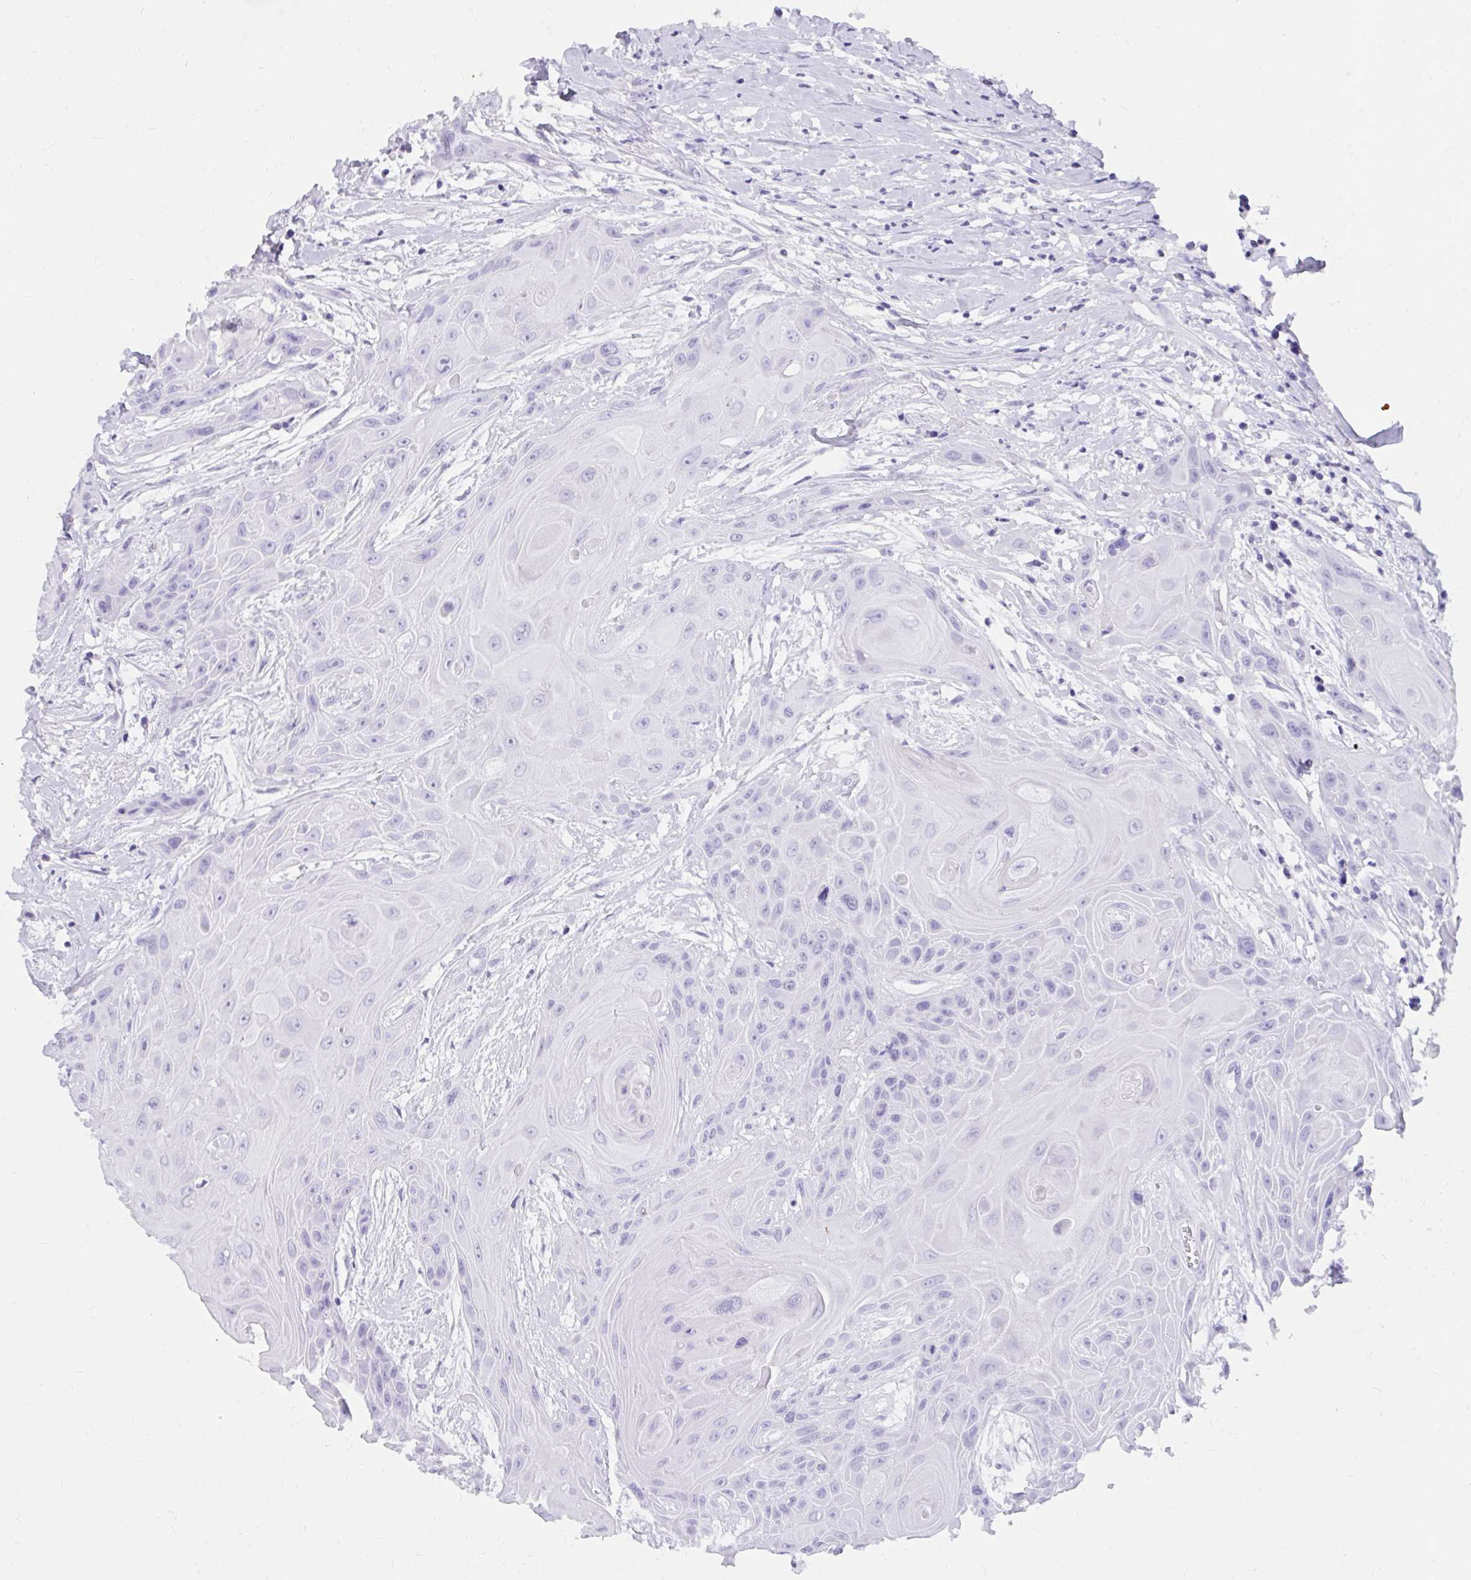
{"staining": {"intensity": "negative", "quantity": "none", "location": "none"}, "tissue": "head and neck cancer", "cell_type": "Tumor cells", "image_type": "cancer", "snomed": [{"axis": "morphology", "description": "Squamous cell carcinoma, NOS"}, {"axis": "topography", "description": "Head-Neck"}], "caption": "Tumor cells are negative for protein expression in human head and neck cancer (squamous cell carcinoma).", "gene": "DPEP3", "patient": {"sex": "female", "age": 73}}